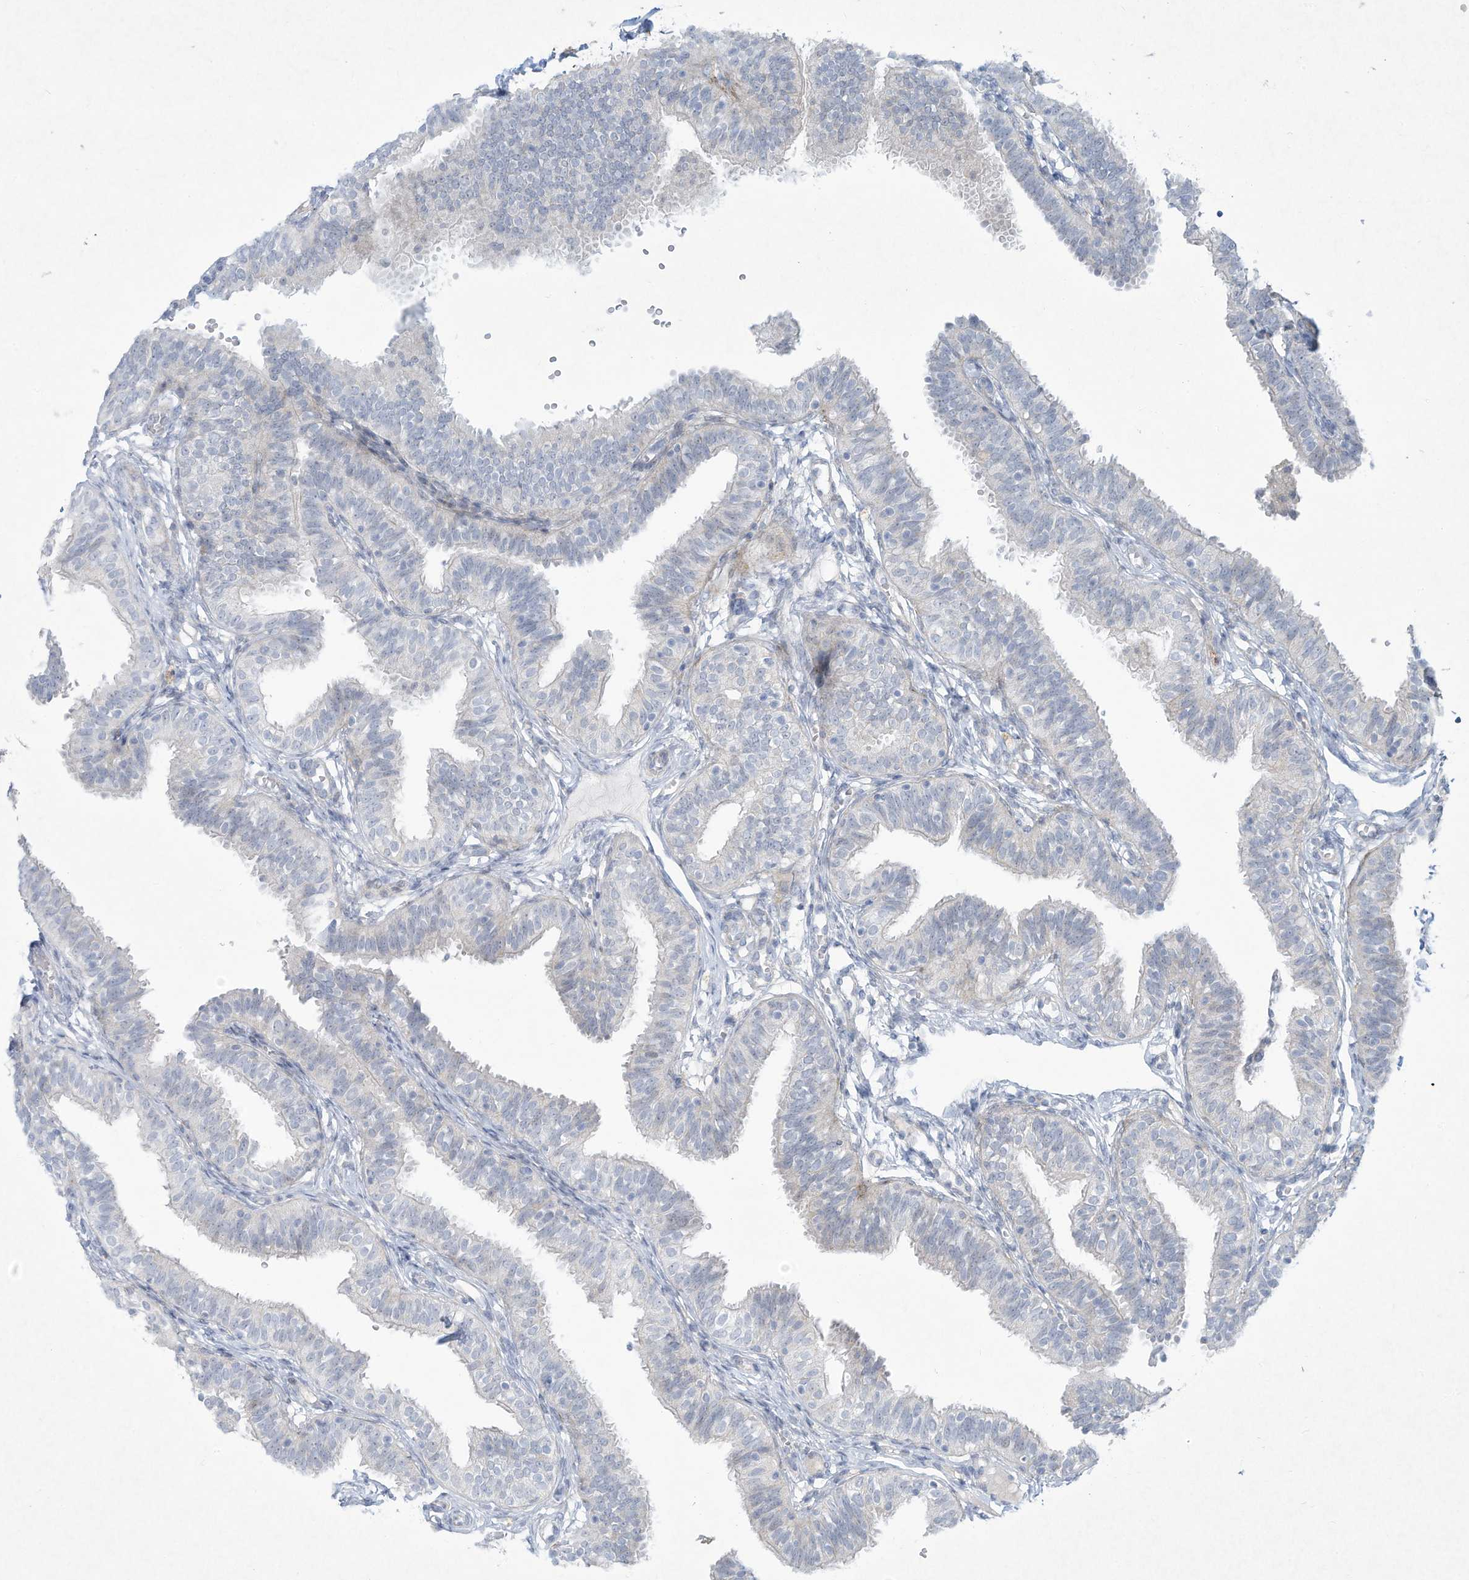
{"staining": {"intensity": "negative", "quantity": "none", "location": "none"}, "tissue": "fallopian tube", "cell_type": "Glandular cells", "image_type": "normal", "snomed": [{"axis": "morphology", "description": "Normal tissue, NOS"}, {"axis": "topography", "description": "Fallopian tube"}], "caption": "This is a photomicrograph of immunohistochemistry (IHC) staining of benign fallopian tube, which shows no positivity in glandular cells.", "gene": "PAX6", "patient": {"sex": "female", "age": 35}}